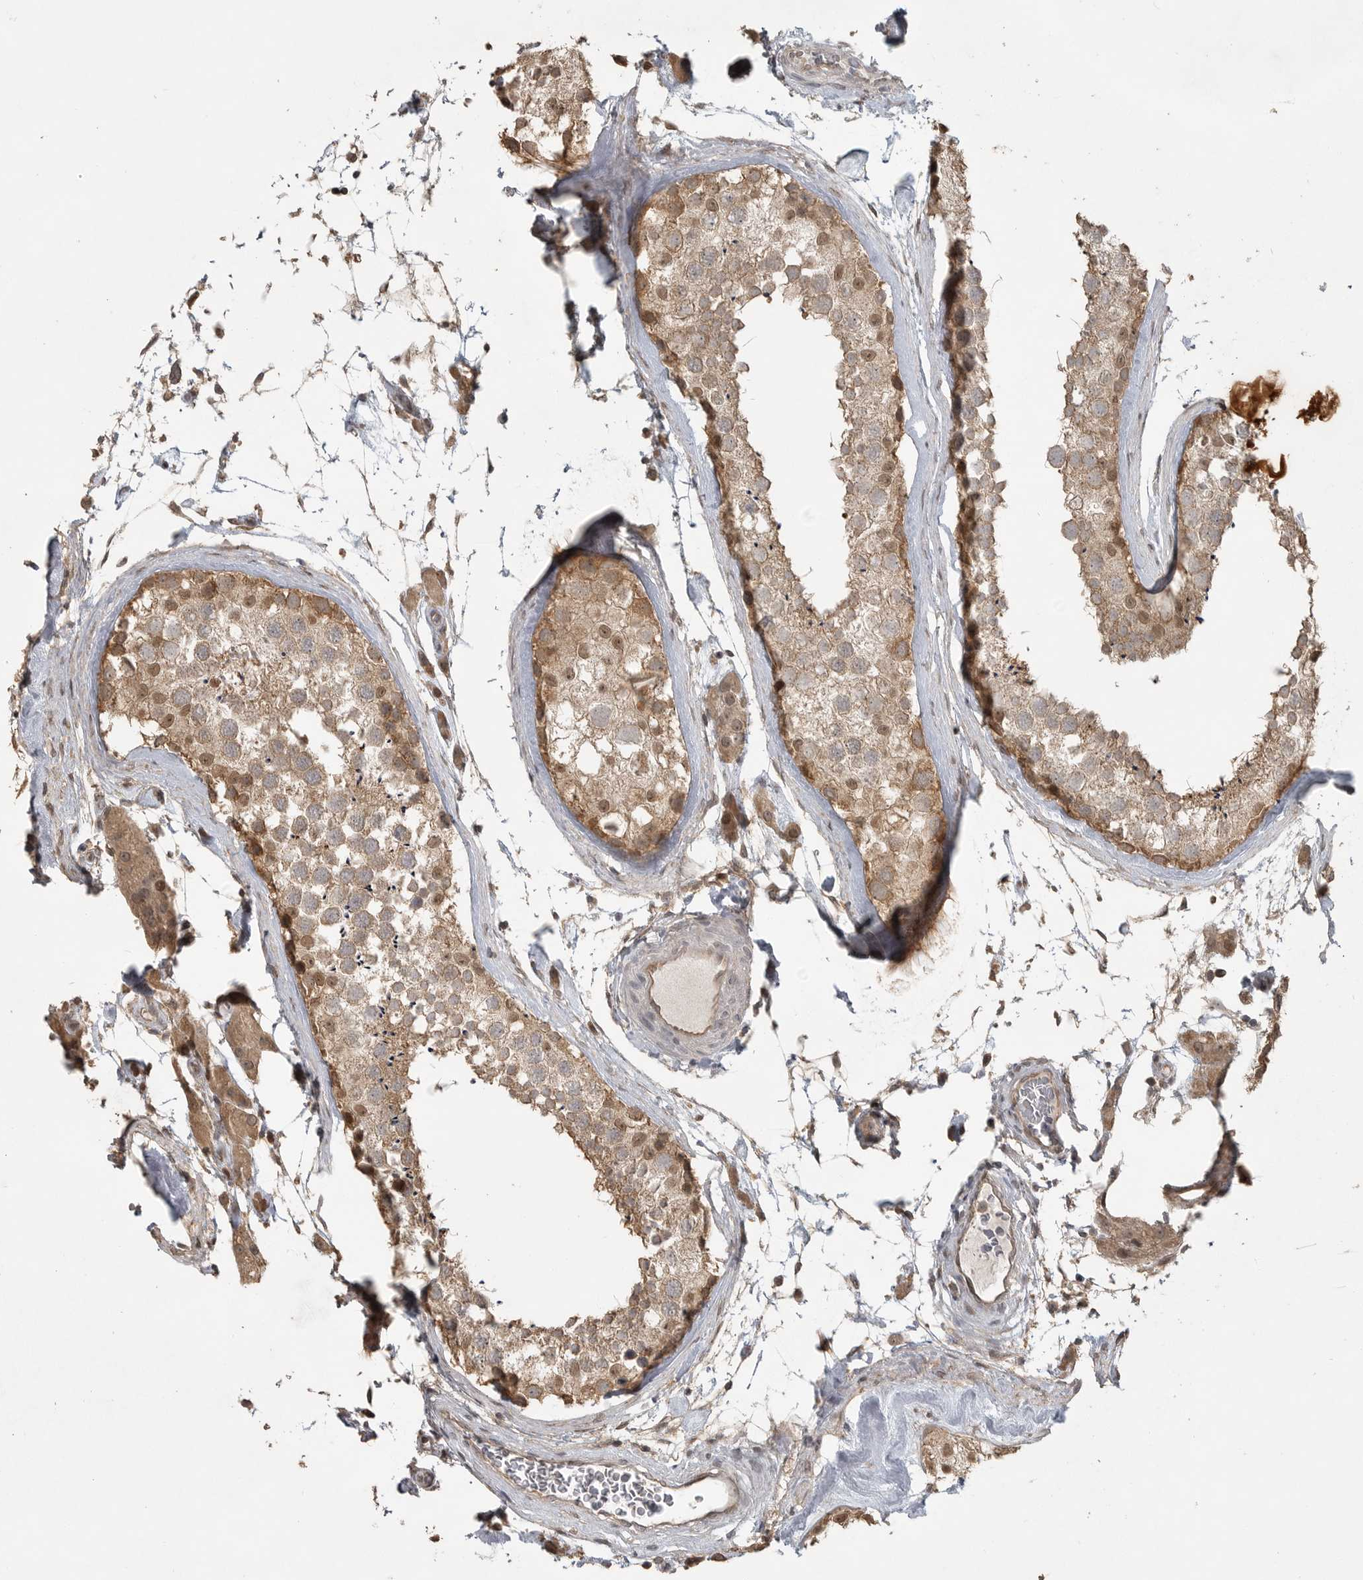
{"staining": {"intensity": "moderate", "quantity": ">75%", "location": "cytoplasmic/membranous,nuclear"}, "tissue": "testis", "cell_type": "Cells in seminiferous ducts", "image_type": "normal", "snomed": [{"axis": "morphology", "description": "Normal tissue, NOS"}, {"axis": "topography", "description": "Testis"}], "caption": "Benign testis exhibits moderate cytoplasmic/membranous,nuclear positivity in approximately >75% of cells in seminiferous ducts, visualized by immunohistochemistry. The staining was performed using DAB (3,3'-diaminobenzidine), with brown indicating positive protein expression. Nuclei are stained blue with hematoxylin.", "gene": "LLGL1", "patient": {"sex": "male", "age": 46}}